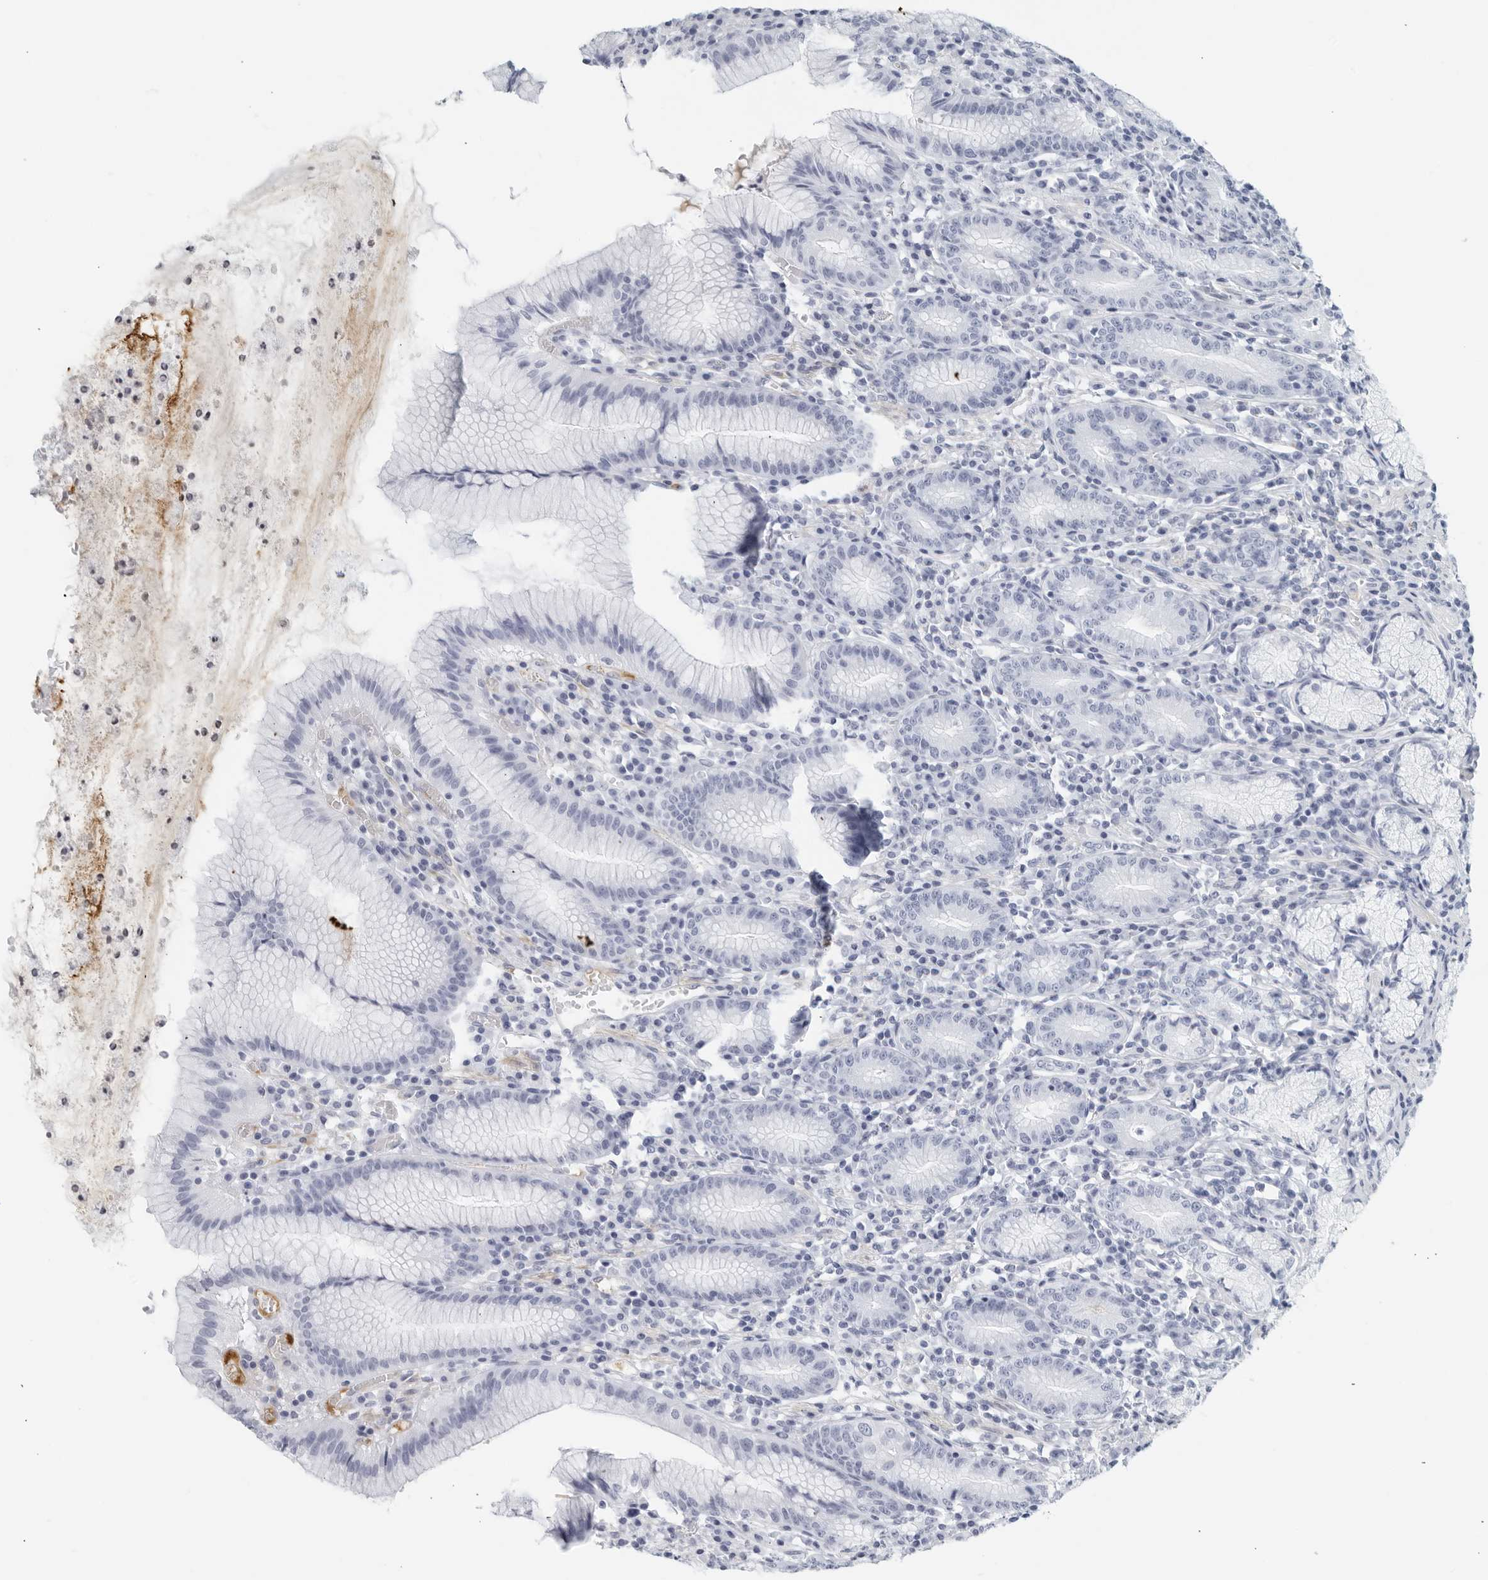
{"staining": {"intensity": "negative", "quantity": "none", "location": "none"}, "tissue": "stomach", "cell_type": "Glandular cells", "image_type": "normal", "snomed": [{"axis": "morphology", "description": "Normal tissue, NOS"}, {"axis": "topography", "description": "Stomach"}], "caption": "Image shows no protein positivity in glandular cells of normal stomach.", "gene": "FGG", "patient": {"sex": "male", "age": 55}}